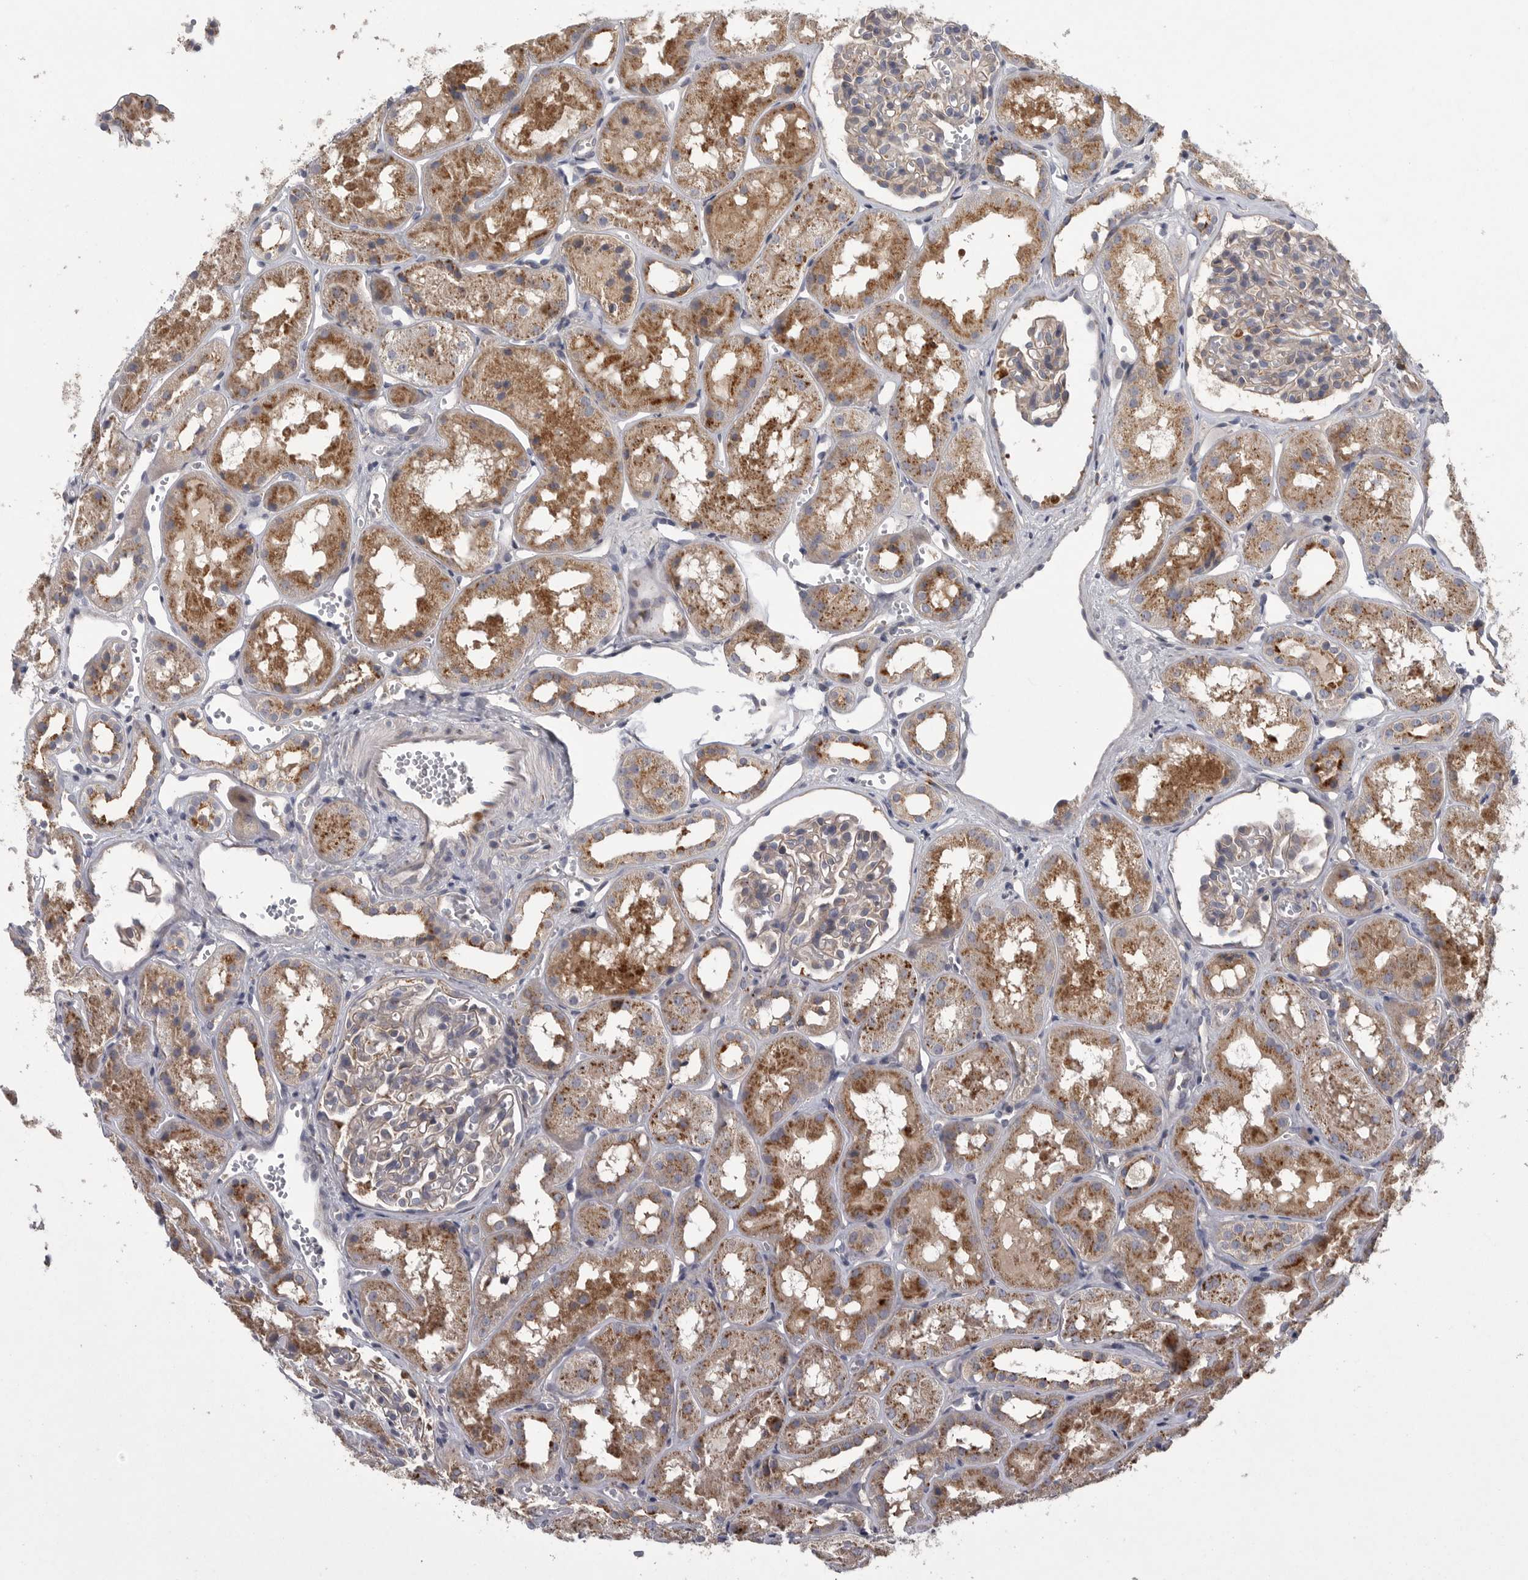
{"staining": {"intensity": "negative", "quantity": "none", "location": "none"}, "tissue": "kidney", "cell_type": "Cells in glomeruli", "image_type": "normal", "snomed": [{"axis": "morphology", "description": "Normal tissue, NOS"}, {"axis": "topography", "description": "Kidney"}], "caption": "IHC micrograph of normal kidney stained for a protein (brown), which reveals no positivity in cells in glomeruli.", "gene": "LAMTOR3", "patient": {"sex": "male", "age": 16}}